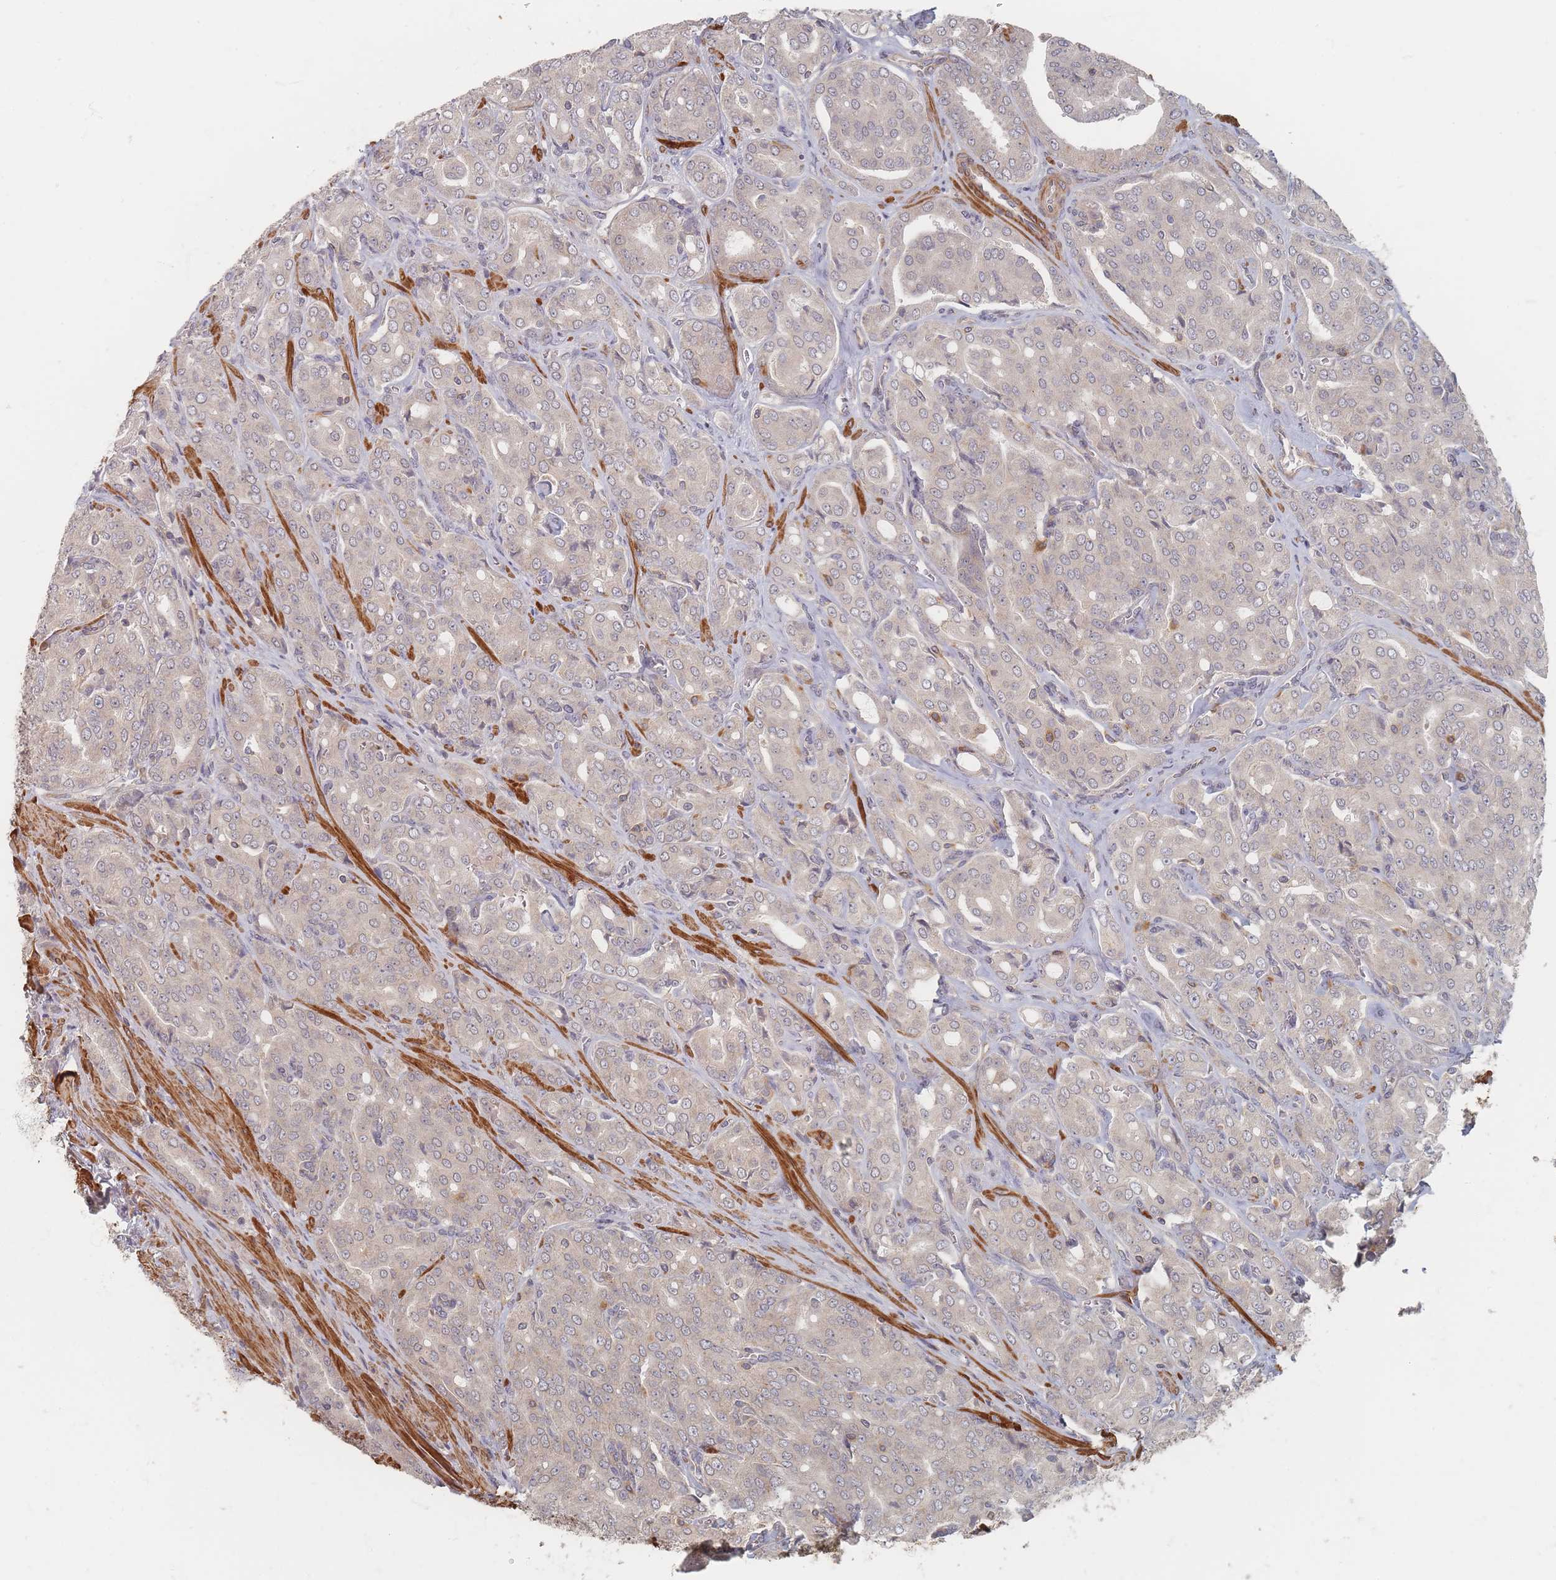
{"staining": {"intensity": "weak", "quantity": "25%-75%", "location": "cytoplasmic/membranous"}, "tissue": "prostate cancer", "cell_type": "Tumor cells", "image_type": "cancer", "snomed": [{"axis": "morphology", "description": "Adenocarcinoma, High grade"}, {"axis": "topography", "description": "Prostate"}], "caption": "High-magnification brightfield microscopy of prostate cancer stained with DAB (brown) and counterstained with hematoxylin (blue). tumor cells exhibit weak cytoplasmic/membranous expression is present in about25%-75% of cells.", "gene": "GLE1", "patient": {"sex": "male", "age": 68}}